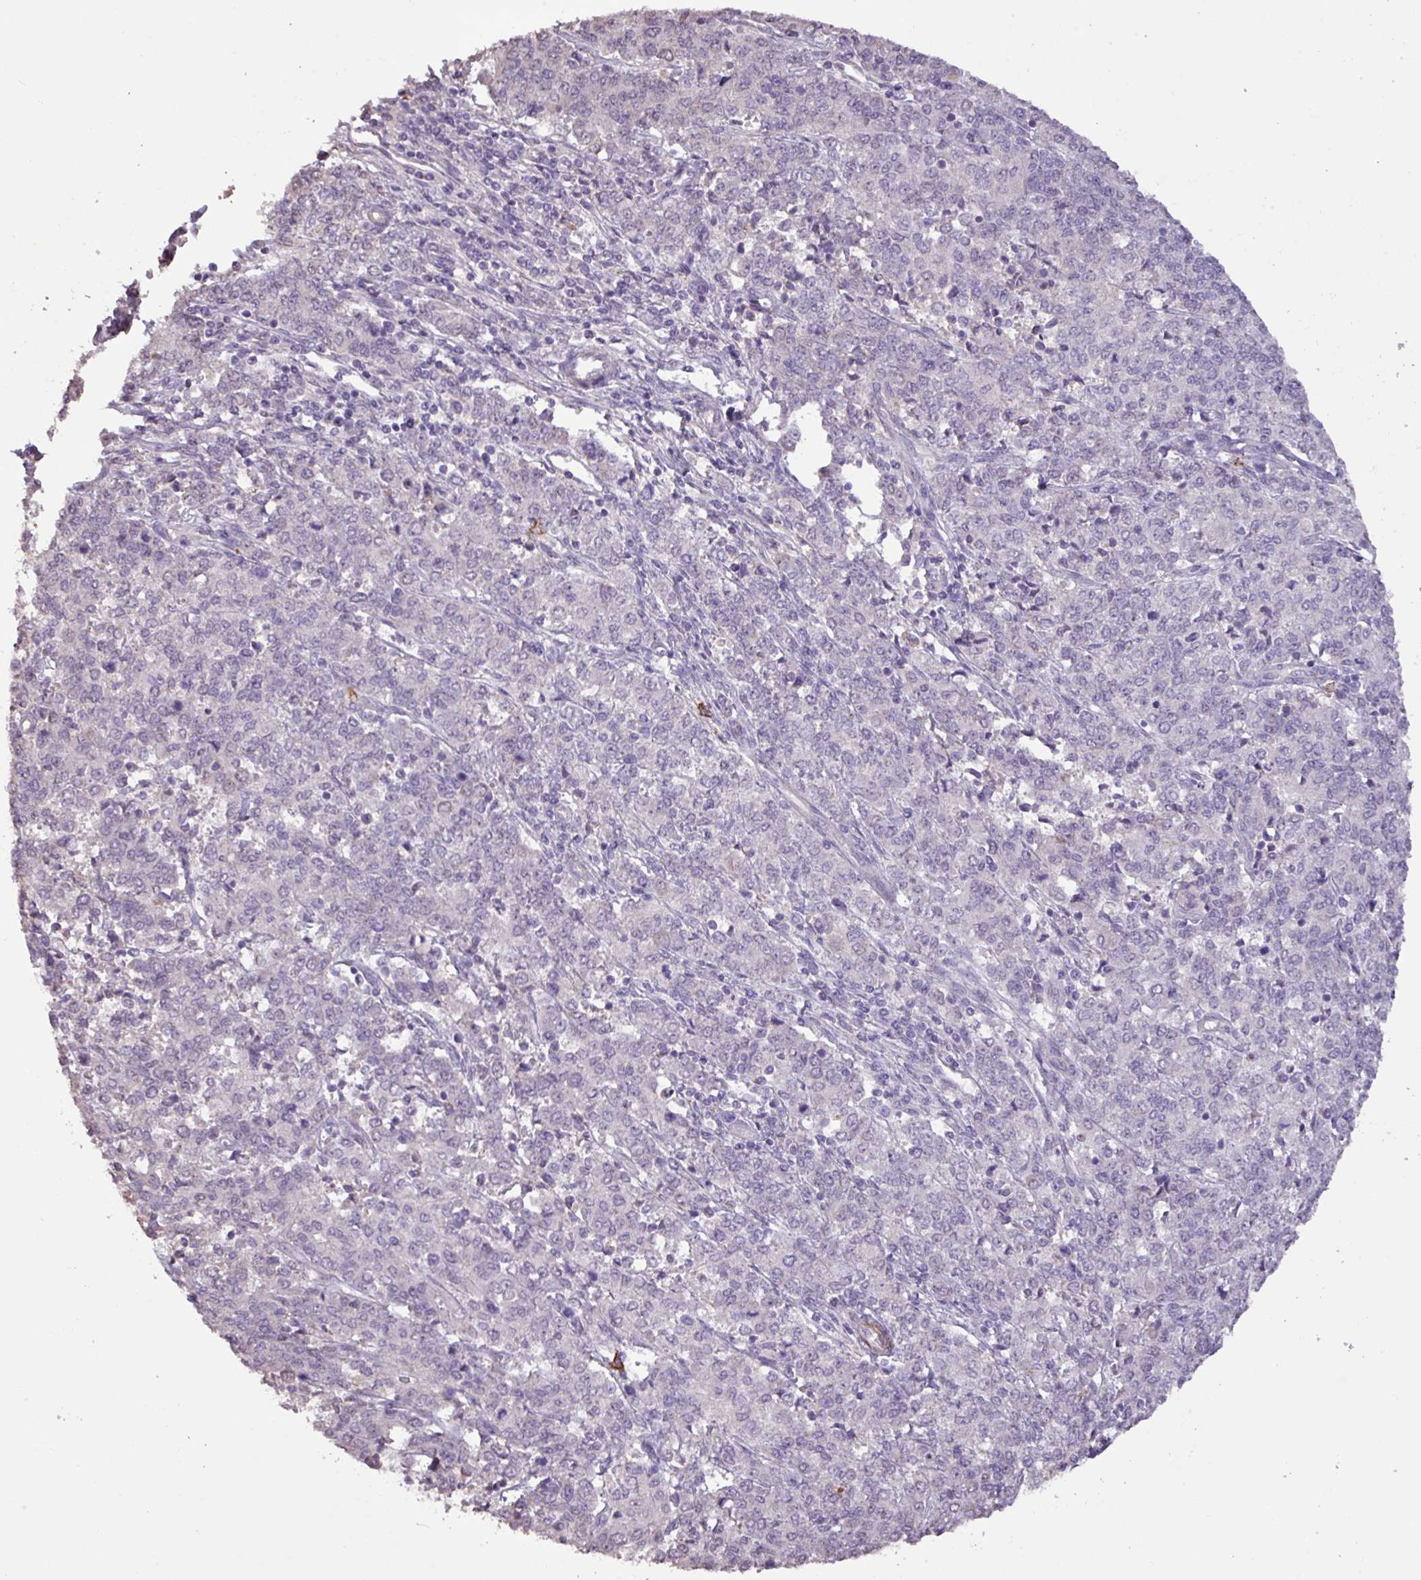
{"staining": {"intensity": "negative", "quantity": "none", "location": "none"}, "tissue": "endometrial cancer", "cell_type": "Tumor cells", "image_type": "cancer", "snomed": [{"axis": "morphology", "description": "Adenocarcinoma, NOS"}, {"axis": "topography", "description": "Endometrium"}], "caption": "Protein analysis of endometrial adenocarcinoma demonstrates no significant staining in tumor cells.", "gene": "L3MBTL3", "patient": {"sex": "female", "age": 50}}